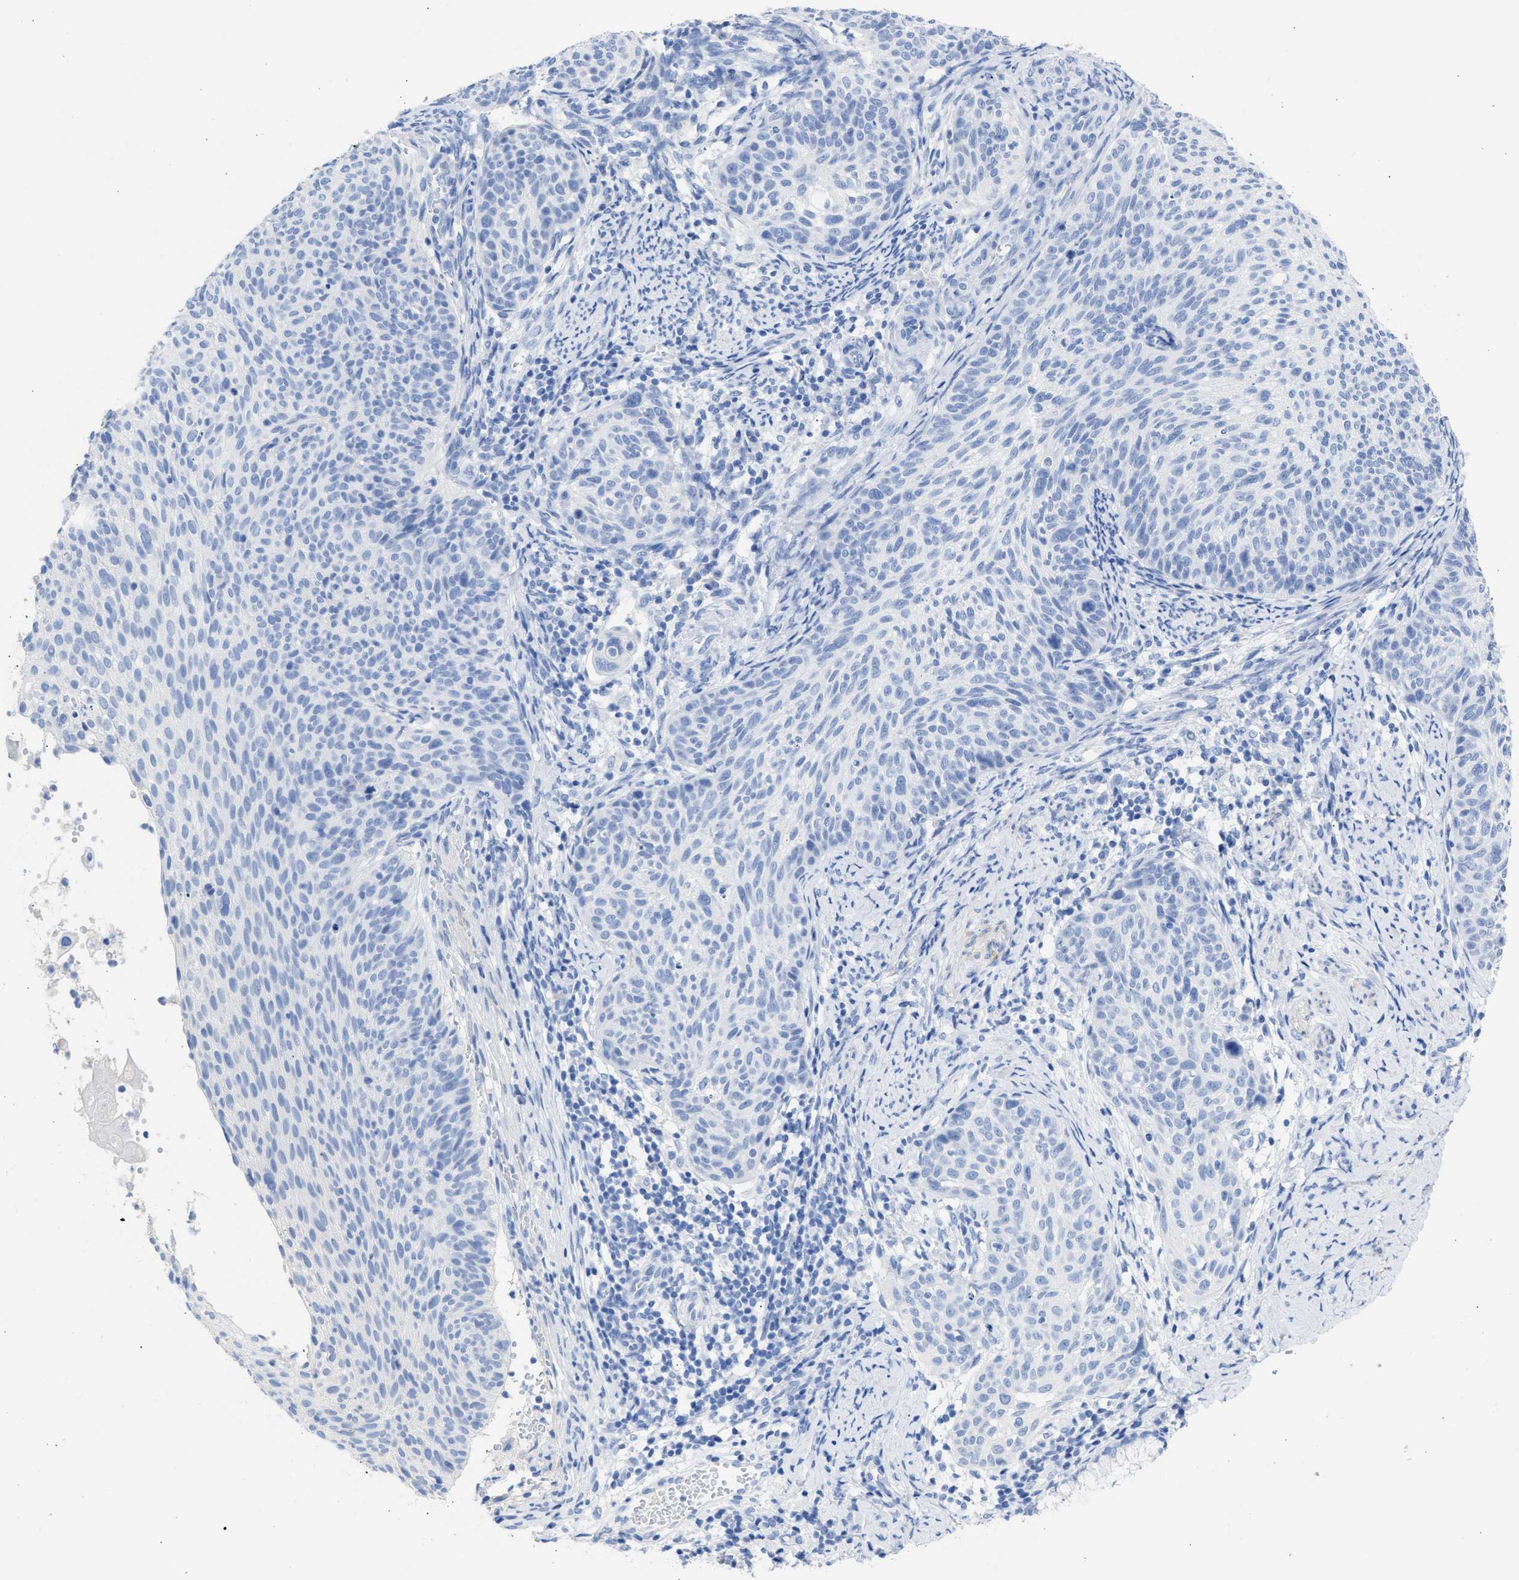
{"staining": {"intensity": "negative", "quantity": "none", "location": "none"}, "tissue": "cervical cancer", "cell_type": "Tumor cells", "image_type": "cancer", "snomed": [{"axis": "morphology", "description": "Squamous cell carcinoma, NOS"}, {"axis": "topography", "description": "Cervix"}], "caption": "Tumor cells are negative for brown protein staining in cervical squamous cell carcinoma.", "gene": "NCAM1", "patient": {"sex": "female", "age": 70}}